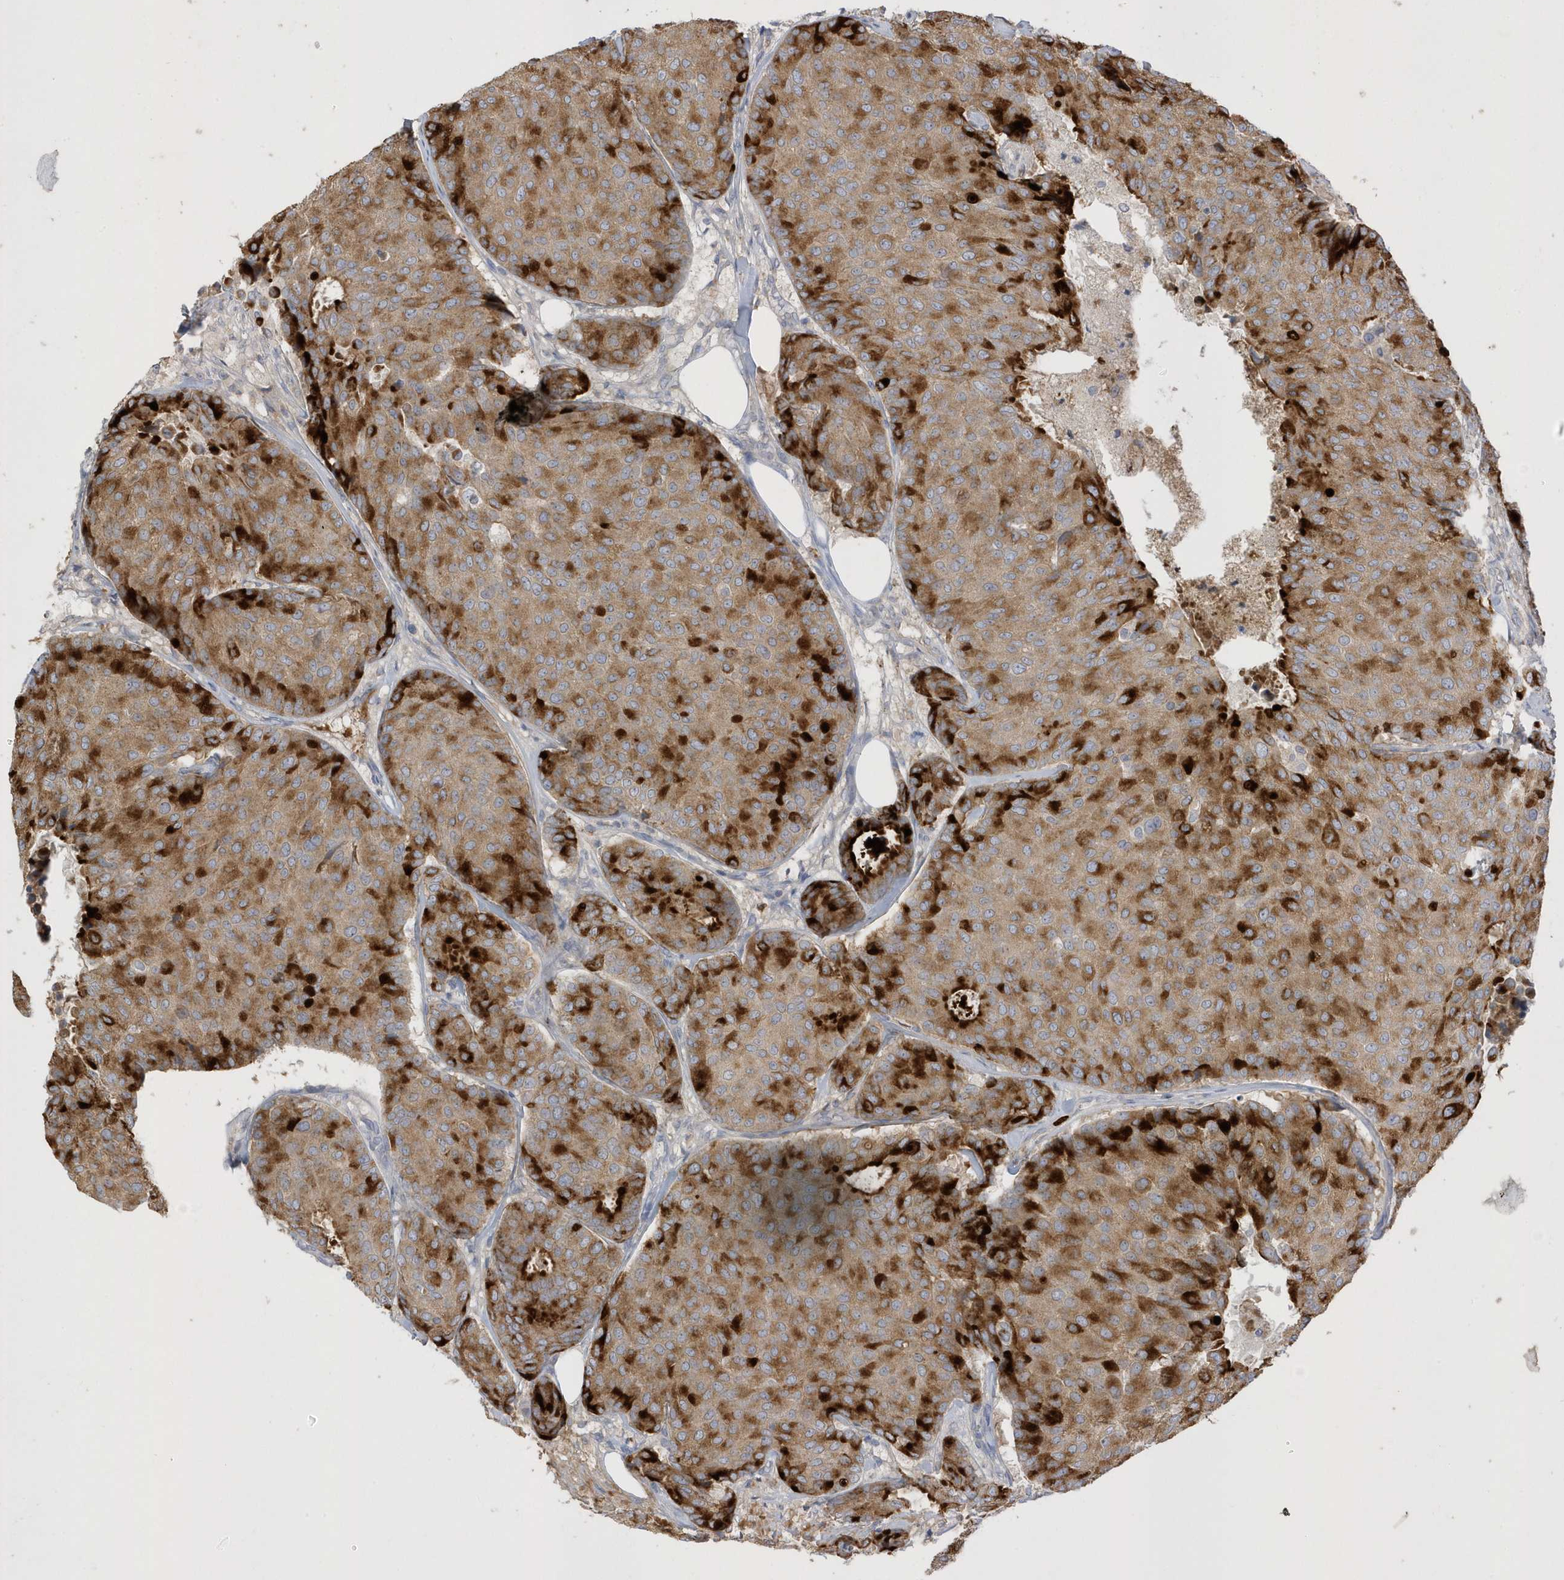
{"staining": {"intensity": "strong", "quantity": ">75%", "location": "cytoplasmic/membranous"}, "tissue": "breast cancer", "cell_type": "Tumor cells", "image_type": "cancer", "snomed": [{"axis": "morphology", "description": "Duct carcinoma"}, {"axis": "topography", "description": "Breast"}], "caption": "Breast cancer stained with a protein marker displays strong staining in tumor cells.", "gene": "DPP9", "patient": {"sex": "female", "age": 75}}